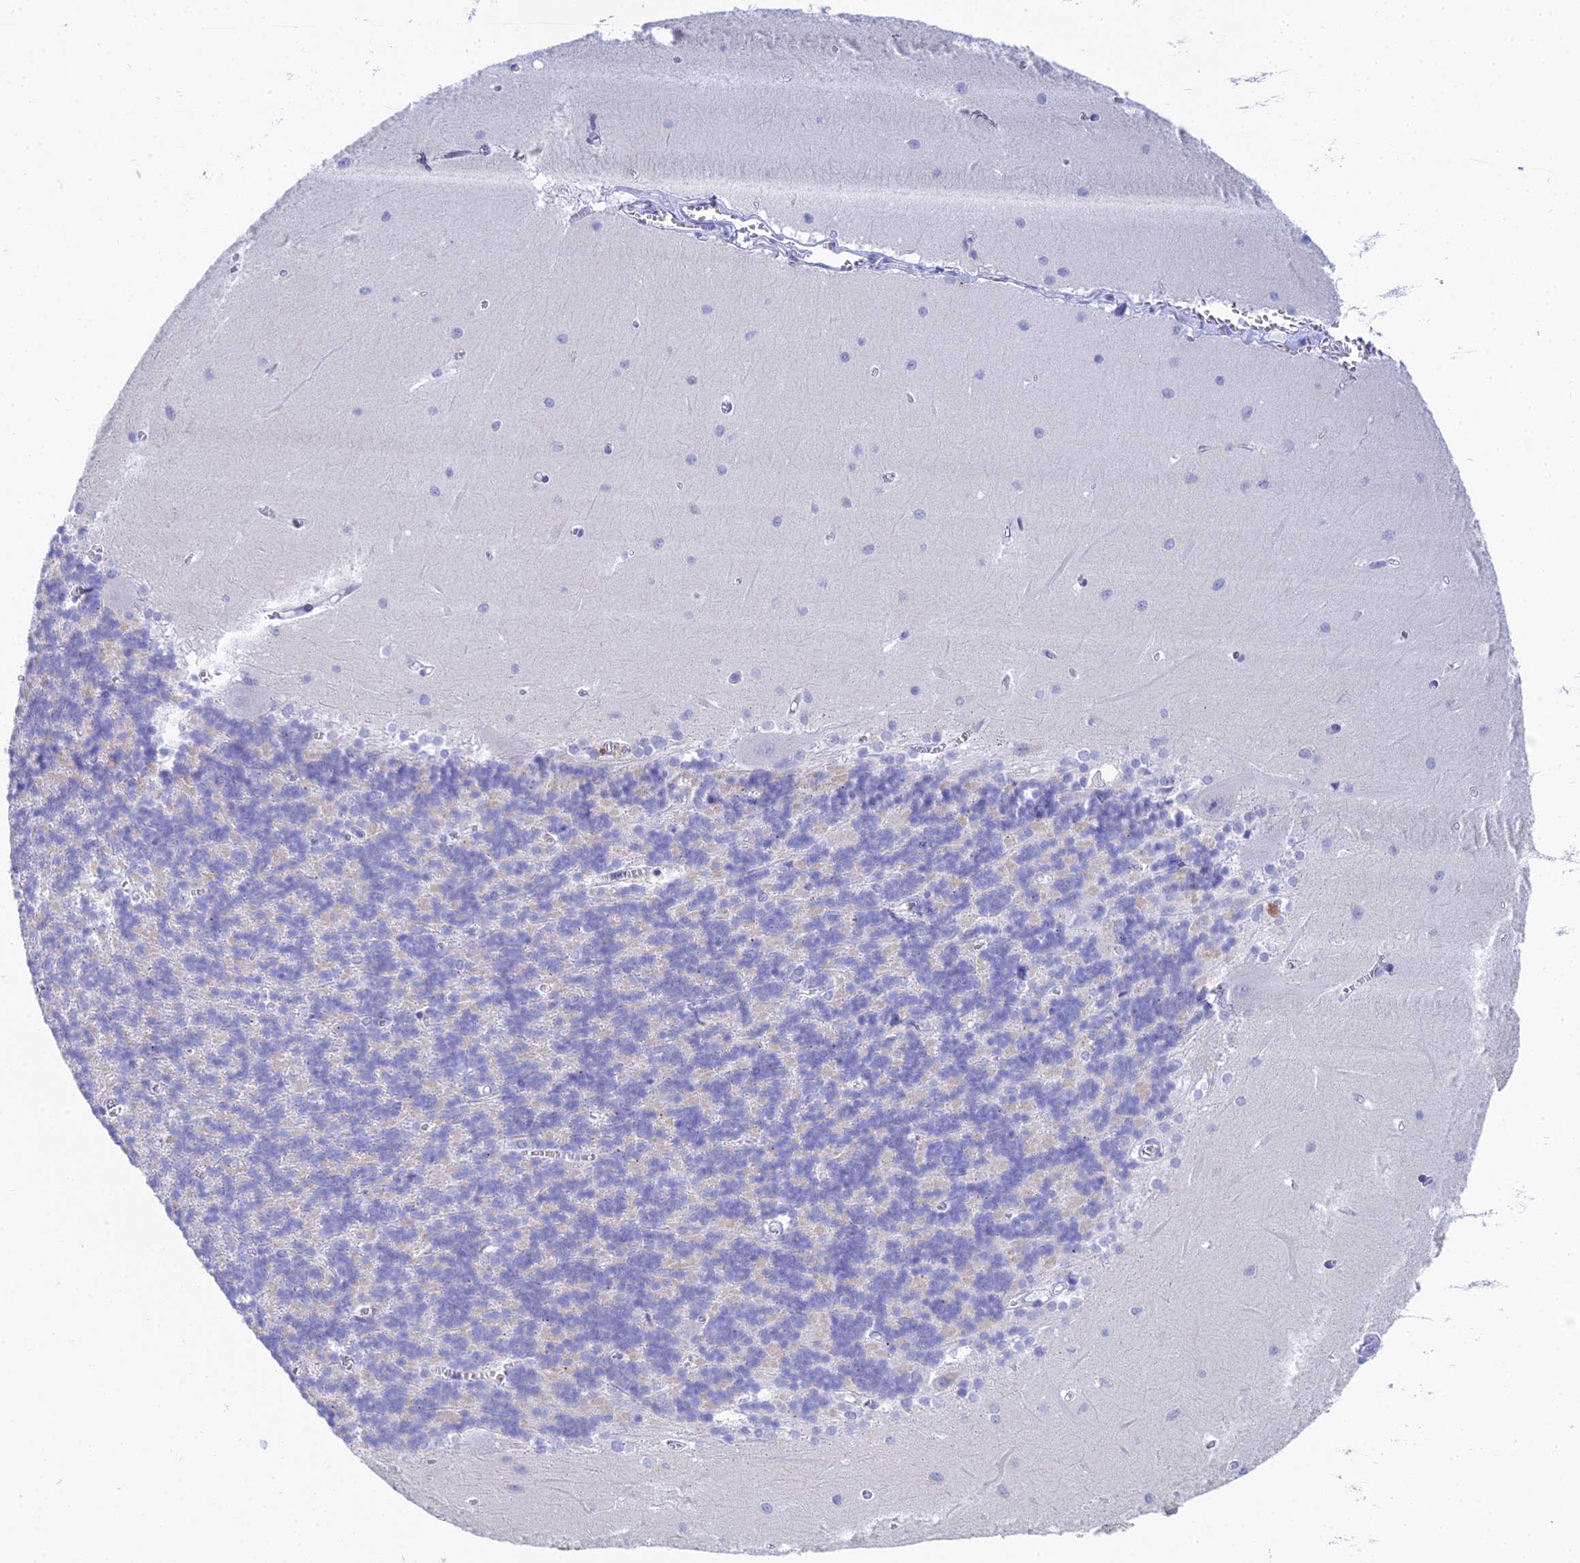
{"staining": {"intensity": "negative", "quantity": "none", "location": "none"}, "tissue": "cerebellum", "cell_type": "Cells in granular layer", "image_type": "normal", "snomed": [{"axis": "morphology", "description": "Normal tissue, NOS"}, {"axis": "topography", "description": "Cerebellum"}], "caption": "Immunohistochemistry (IHC) micrograph of benign human cerebellum stained for a protein (brown), which shows no positivity in cells in granular layer.", "gene": "MCM2", "patient": {"sex": "male", "age": 37}}